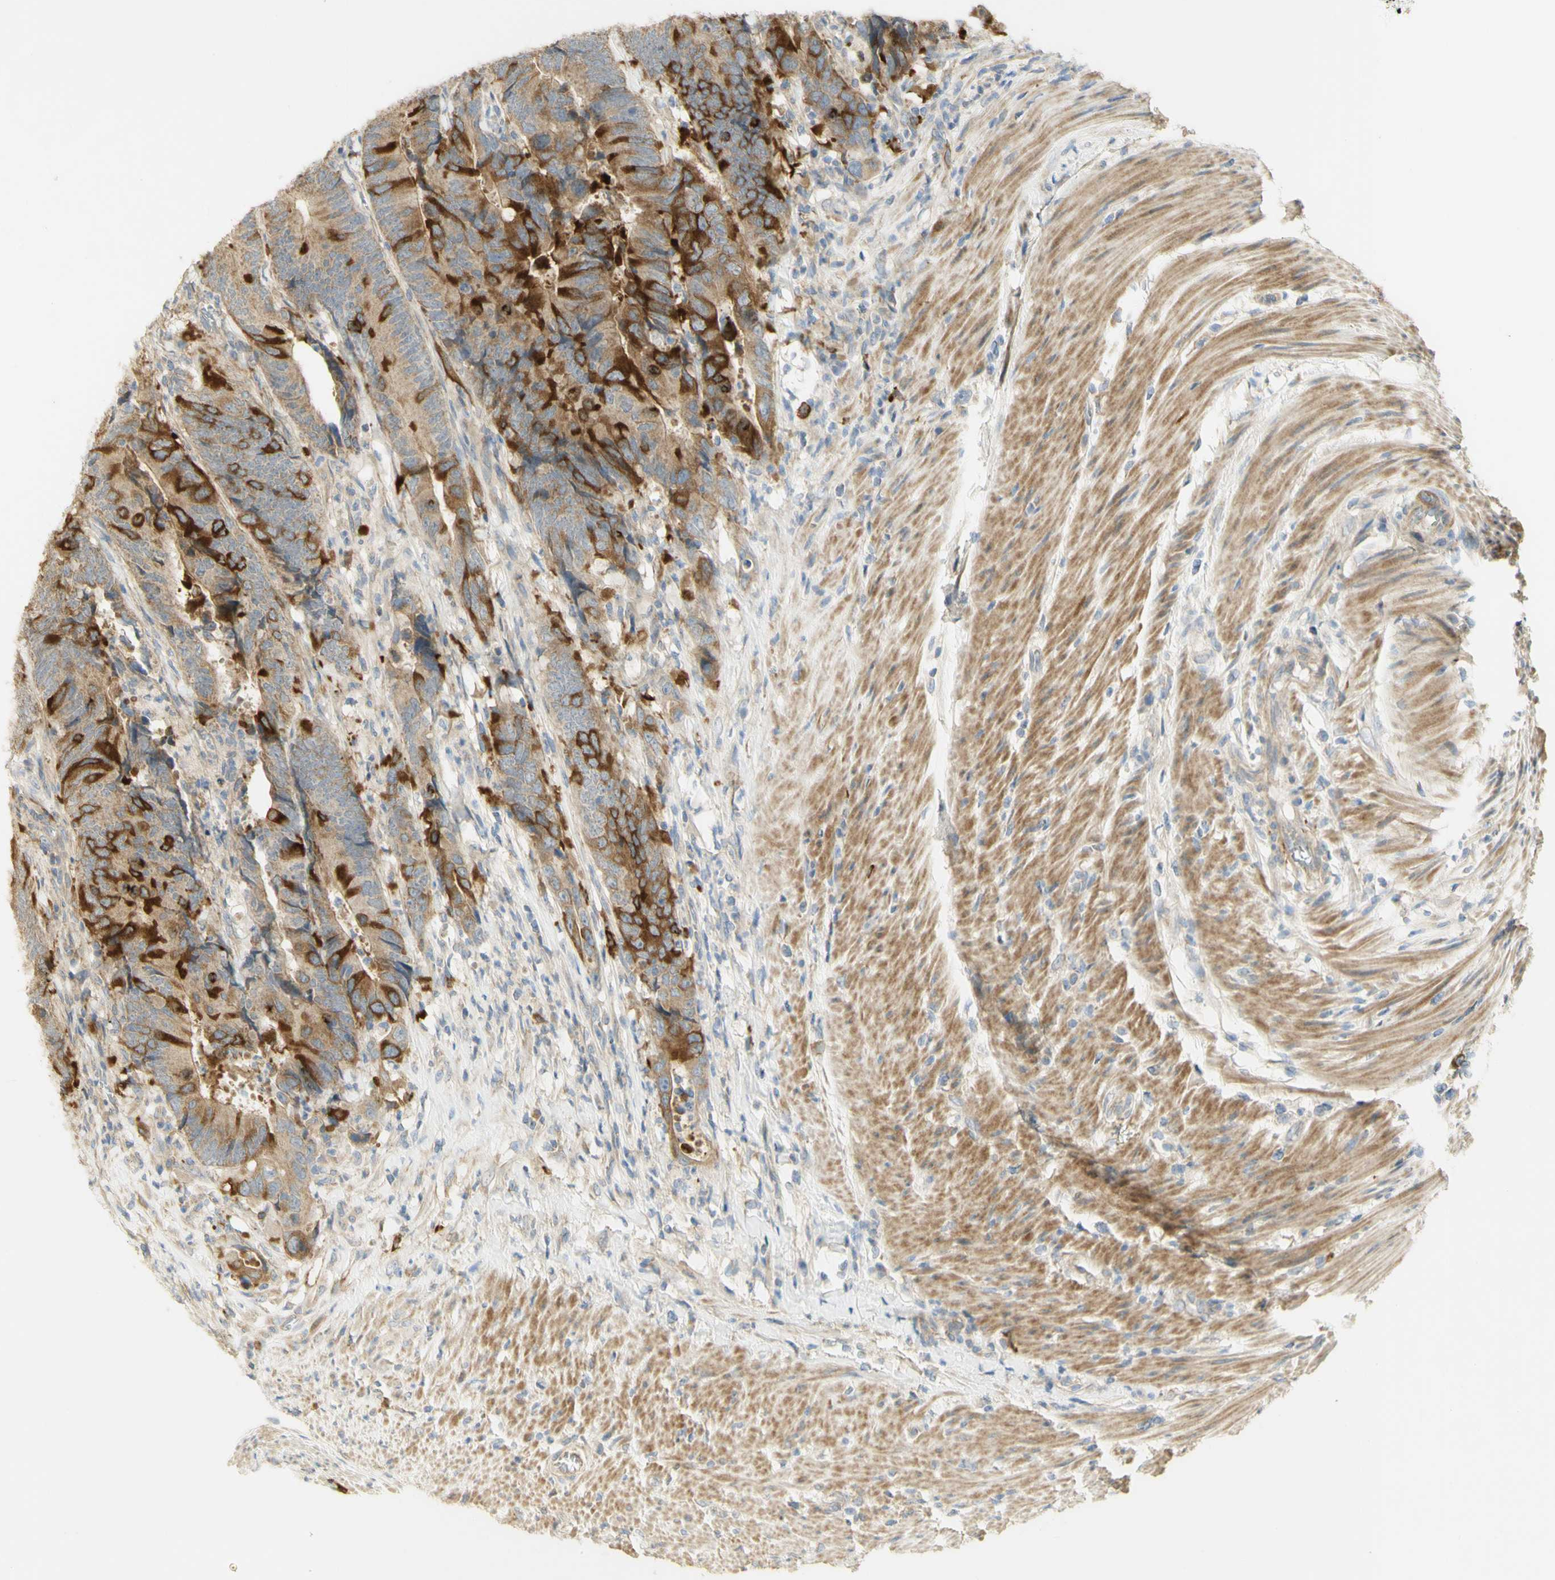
{"staining": {"intensity": "strong", "quantity": ">75%", "location": "cytoplasmic/membranous"}, "tissue": "colorectal cancer", "cell_type": "Tumor cells", "image_type": "cancer", "snomed": [{"axis": "morphology", "description": "Normal tissue, NOS"}, {"axis": "morphology", "description": "Adenocarcinoma, NOS"}, {"axis": "topography", "description": "Colon"}], "caption": "Colorectal adenocarcinoma stained with a protein marker reveals strong staining in tumor cells.", "gene": "KIF11", "patient": {"sex": "male", "age": 56}}